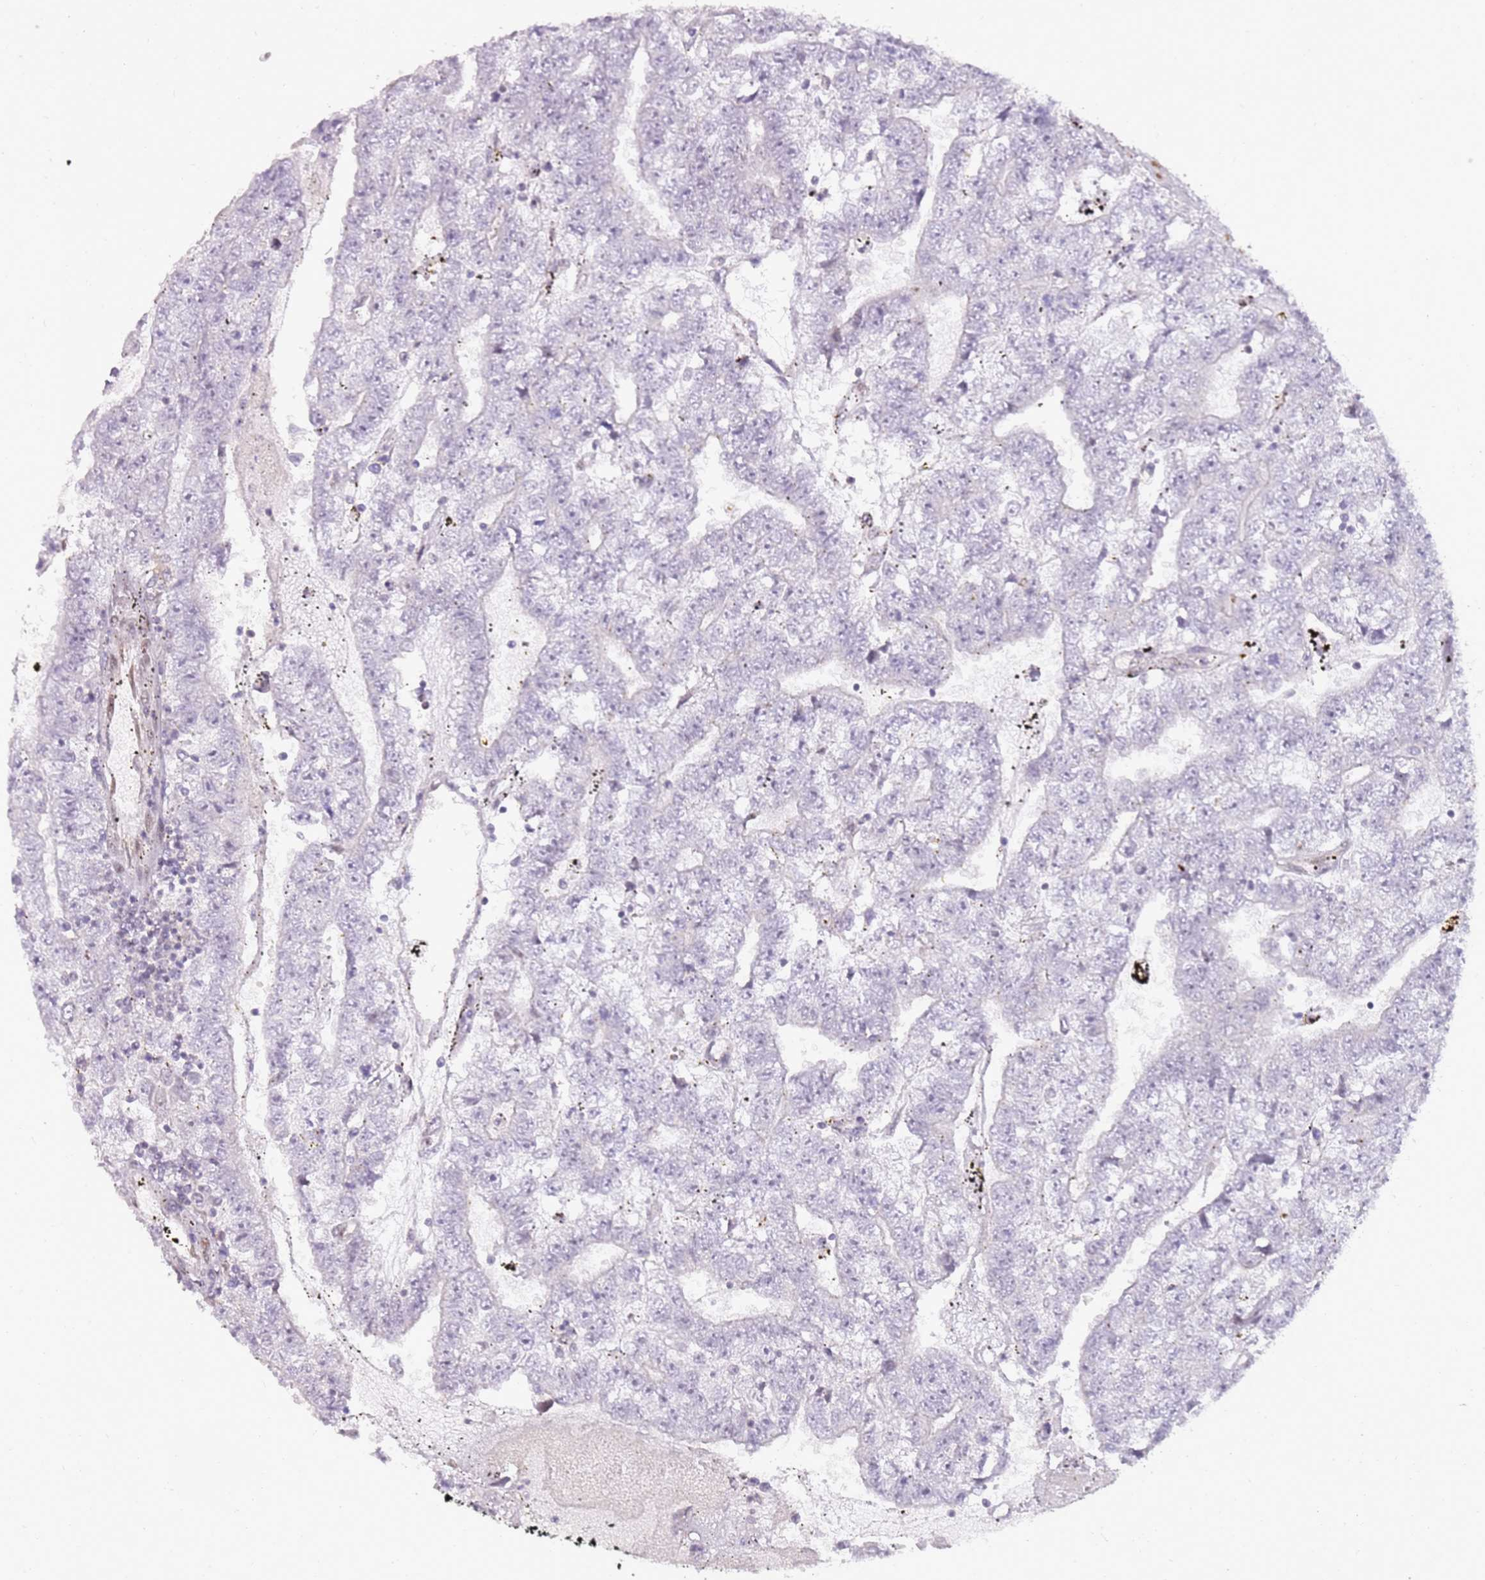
{"staining": {"intensity": "negative", "quantity": "none", "location": "none"}, "tissue": "testis cancer", "cell_type": "Tumor cells", "image_type": "cancer", "snomed": [{"axis": "morphology", "description": "Carcinoma, Embryonal, NOS"}, {"axis": "topography", "description": "Testis"}], "caption": "High power microscopy histopathology image of an immunohistochemistry histopathology image of testis cancer, revealing no significant staining in tumor cells.", "gene": "PHC2", "patient": {"sex": "male", "age": 25}}